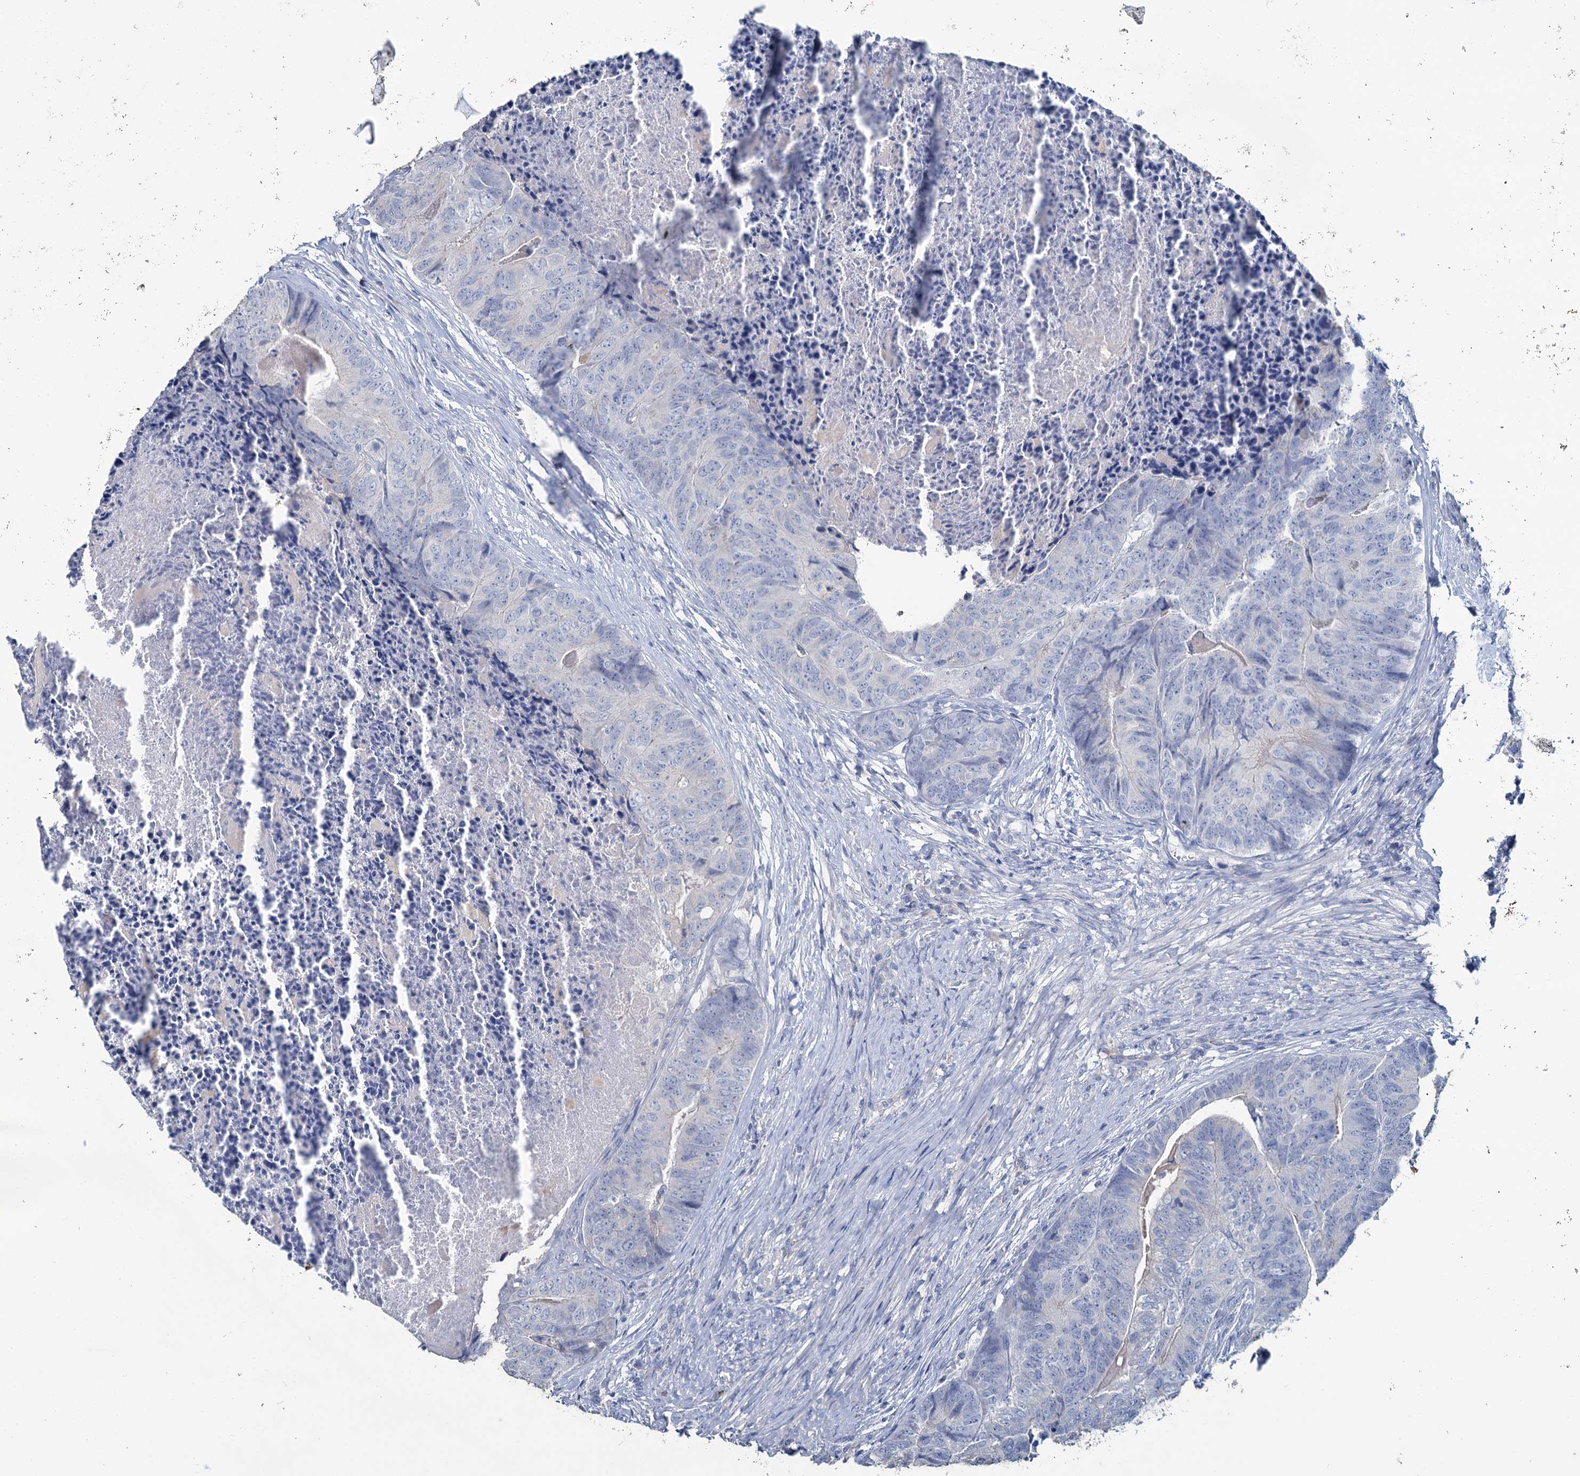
{"staining": {"intensity": "negative", "quantity": "none", "location": "none"}, "tissue": "colorectal cancer", "cell_type": "Tumor cells", "image_type": "cancer", "snomed": [{"axis": "morphology", "description": "Adenocarcinoma, NOS"}, {"axis": "topography", "description": "Colon"}], "caption": "Immunohistochemistry (IHC) of colorectal cancer (adenocarcinoma) shows no expression in tumor cells.", "gene": "SNCB", "patient": {"sex": "female", "age": 67}}